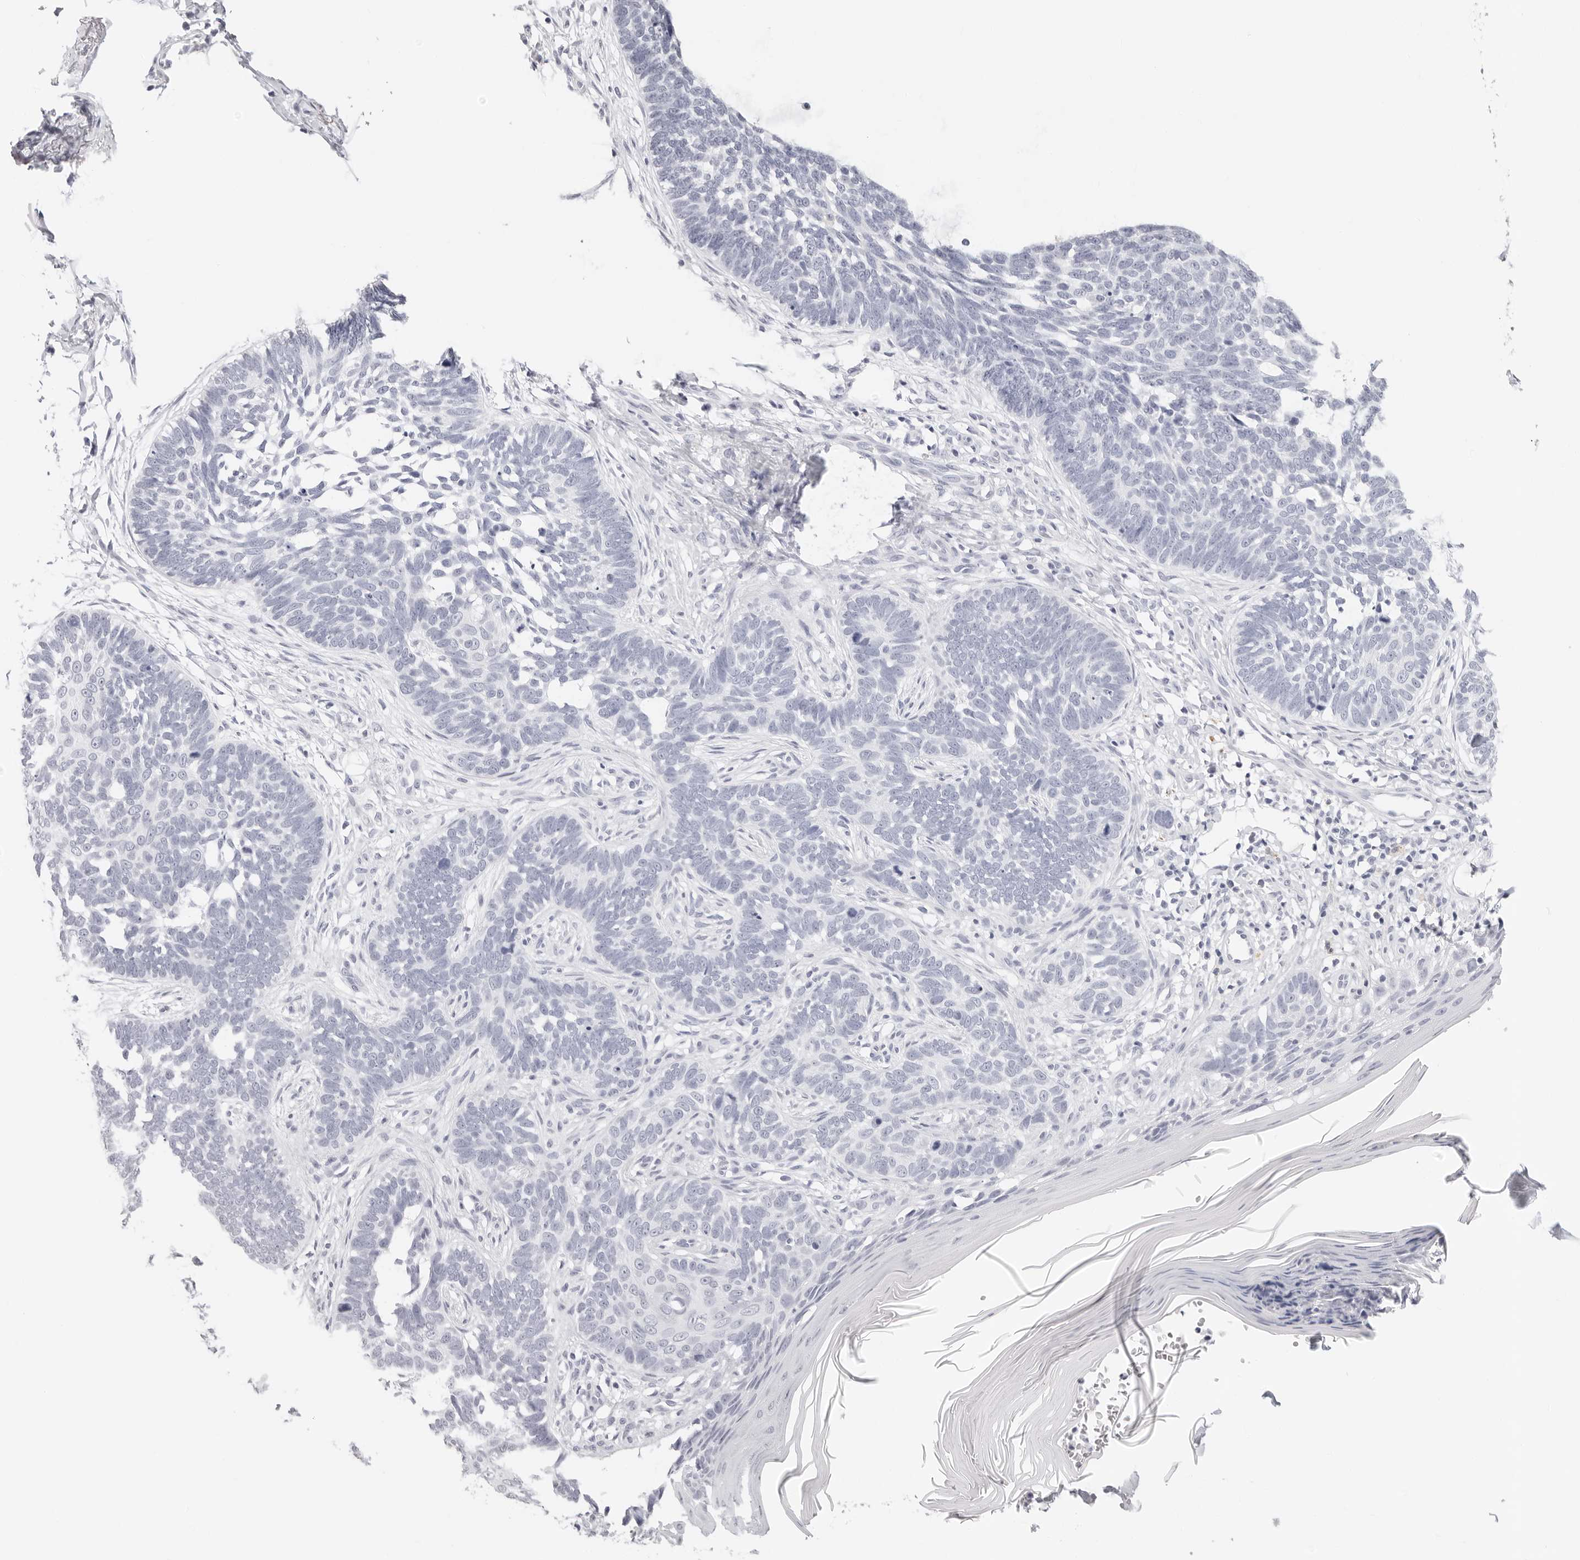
{"staining": {"intensity": "negative", "quantity": "none", "location": "none"}, "tissue": "skin cancer", "cell_type": "Tumor cells", "image_type": "cancer", "snomed": [{"axis": "morphology", "description": "Normal tissue, NOS"}, {"axis": "morphology", "description": "Basal cell carcinoma"}, {"axis": "topography", "description": "Skin"}], "caption": "A high-resolution image shows immunohistochemistry (IHC) staining of skin cancer, which shows no significant staining in tumor cells. The staining was performed using DAB to visualize the protein expression in brown, while the nuclei were stained in blue with hematoxylin (Magnification: 20x).", "gene": "AGMAT", "patient": {"sex": "male", "age": 77}}